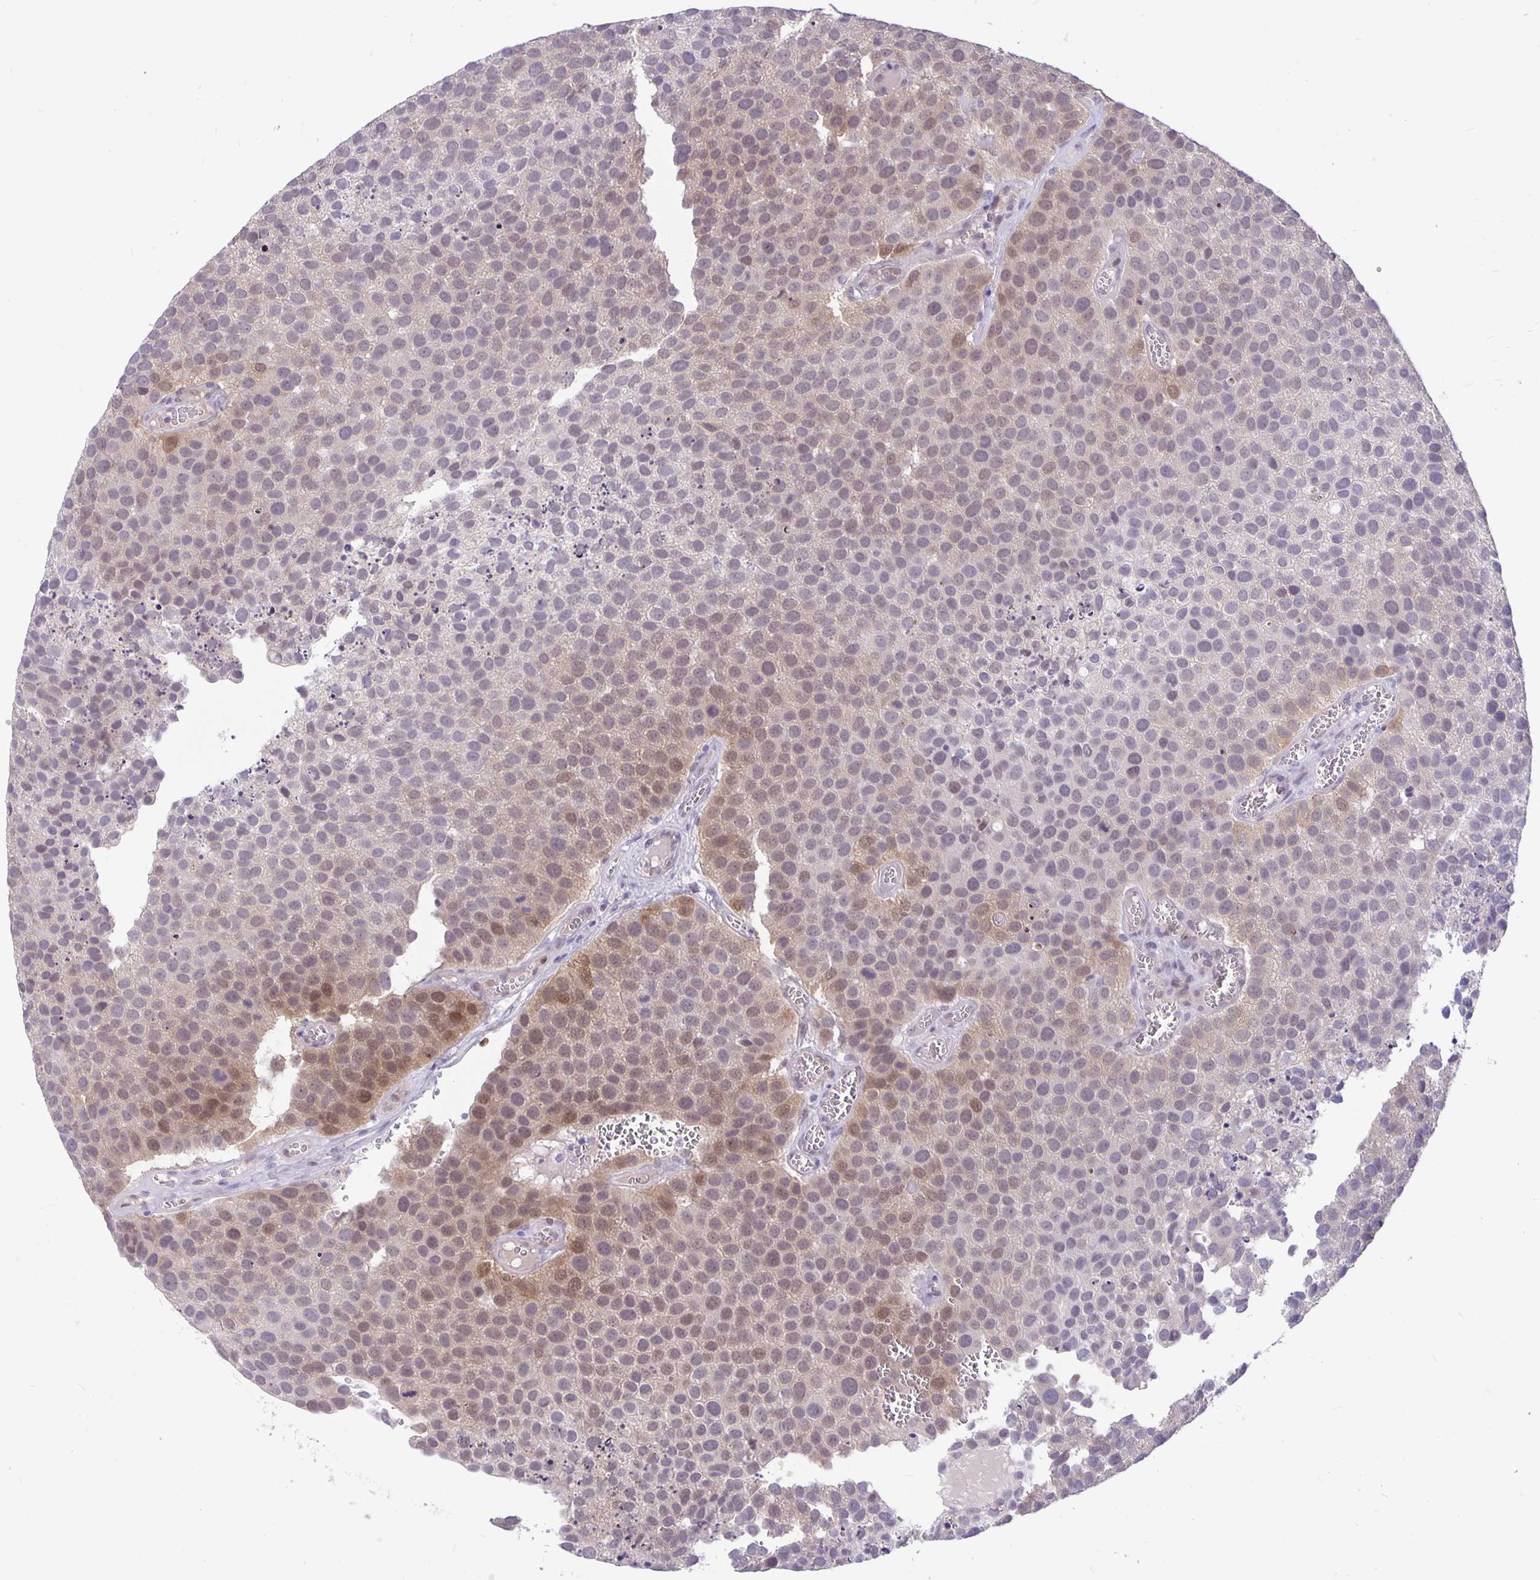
{"staining": {"intensity": "weak", "quantity": "25%-75%", "location": "cytoplasmic/membranous"}, "tissue": "urothelial cancer", "cell_type": "Tumor cells", "image_type": "cancer", "snomed": [{"axis": "morphology", "description": "Urothelial carcinoma, Low grade"}, {"axis": "topography", "description": "Urinary bladder"}], "caption": "Human urothelial cancer stained for a protein (brown) displays weak cytoplasmic/membranous positive staining in about 25%-75% of tumor cells.", "gene": "TAX1BP3", "patient": {"sex": "female", "age": 69}}